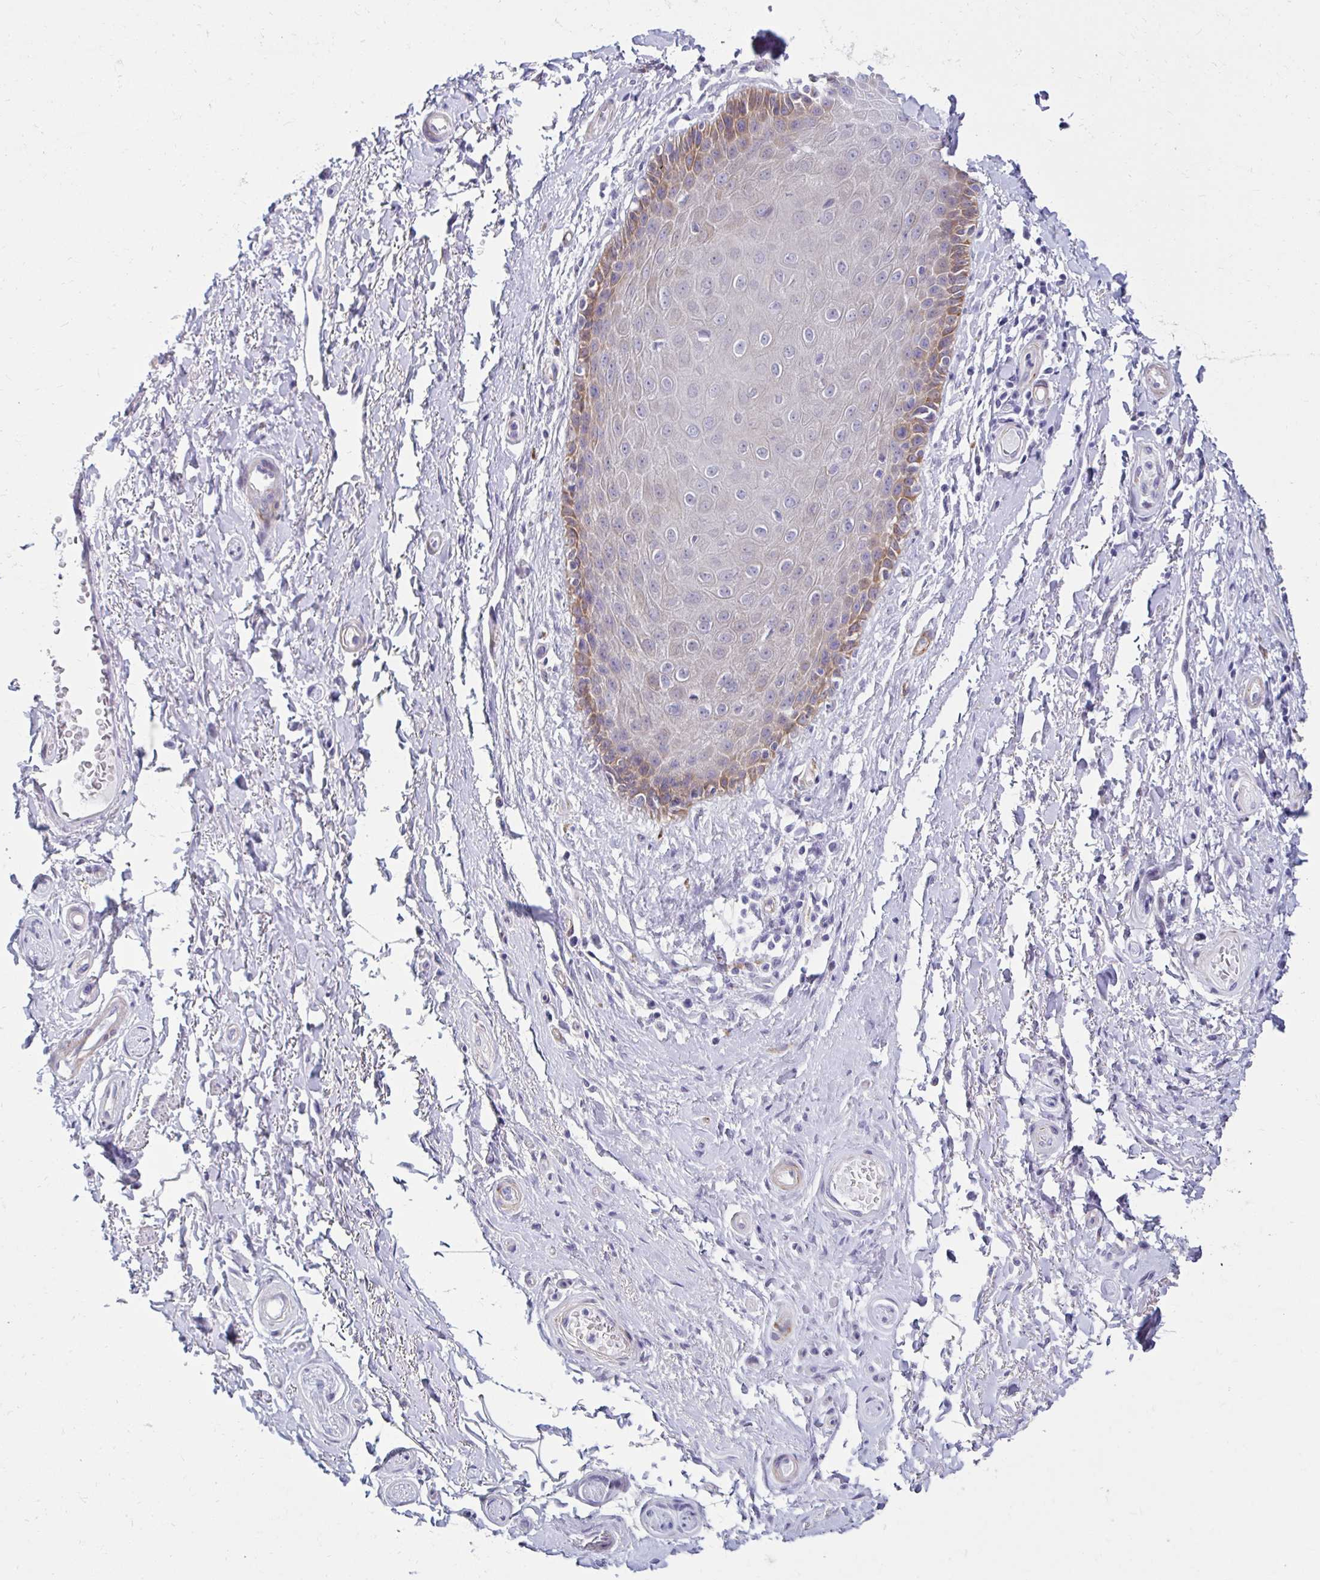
{"staining": {"intensity": "negative", "quantity": "none", "location": "none"}, "tissue": "adipose tissue", "cell_type": "Adipocytes", "image_type": "normal", "snomed": [{"axis": "morphology", "description": "Normal tissue, NOS"}, {"axis": "topography", "description": "Peripheral nerve tissue"}], "caption": "High magnification brightfield microscopy of normal adipose tissue stained with DAB (3,3'-diaminobenzidine) (brown) and counterstained with hematoxylin (blue): adipocytes show no significant expression. (DAB (3,3'-diaminobenzidine) immunohistochemistry with hematoxylin counter stain).", "gene": "ANKRD62", "patient": {"sex": "male", "age": 51}}